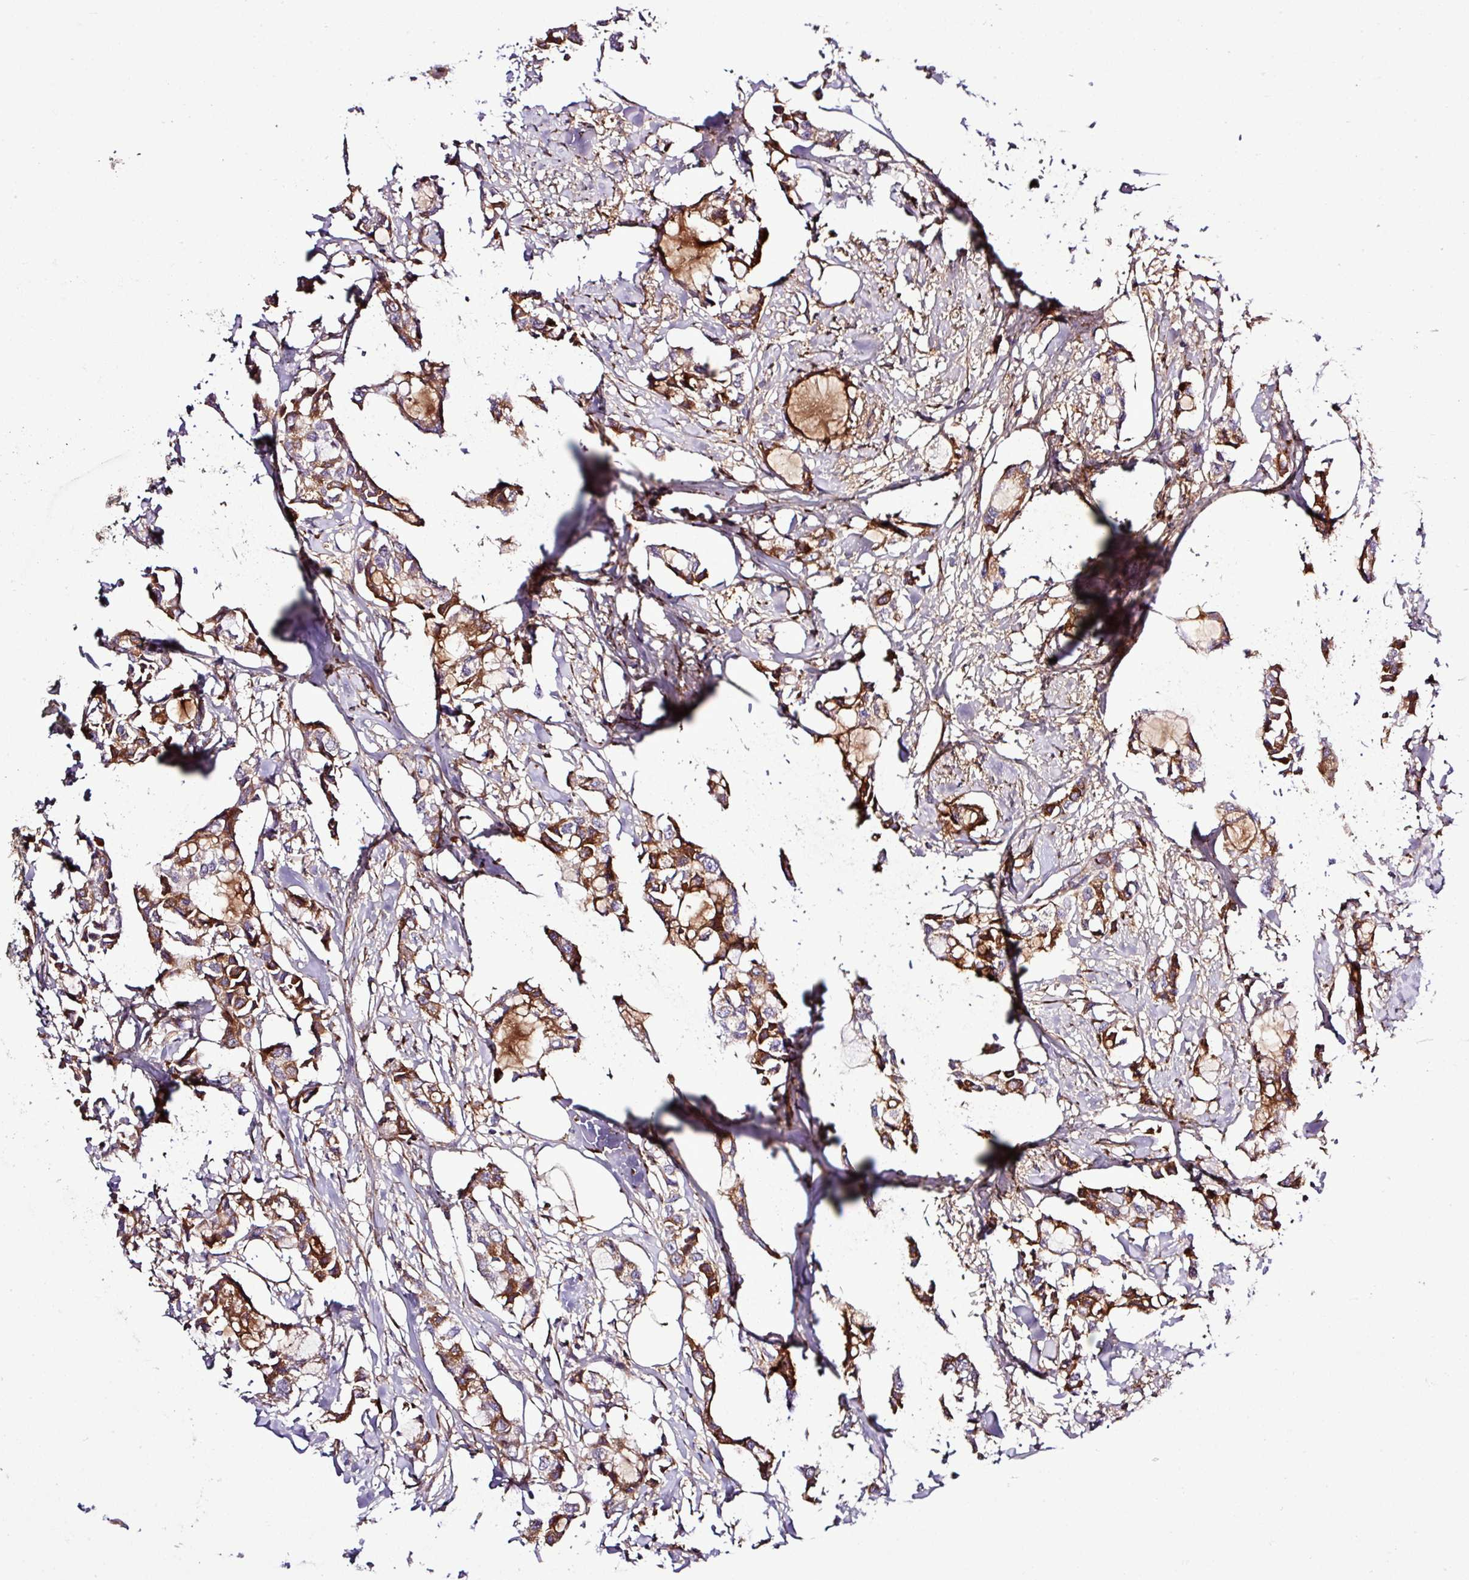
{"staining": {"intensity": "moderate", "quantity": ">75%", "location": "cytoplasmic/membranous"}, "tissue": "breast cancer", "cell_type": "Tumor cells", "image_type": "cancer", "snomed": [{"axis": "morphology", "description": "Duct carcinoma"}, {"axis": "topography", "description": "Breast"}], "caption": "High-power microscopy captured an IHC photomicrograph of breast cancer, revealing moderate cytoplasmic/membranous expression in approximately >75% of tumor cells.", "gene": "CWH43", "patient": {"sex": "female", "age": 73}}